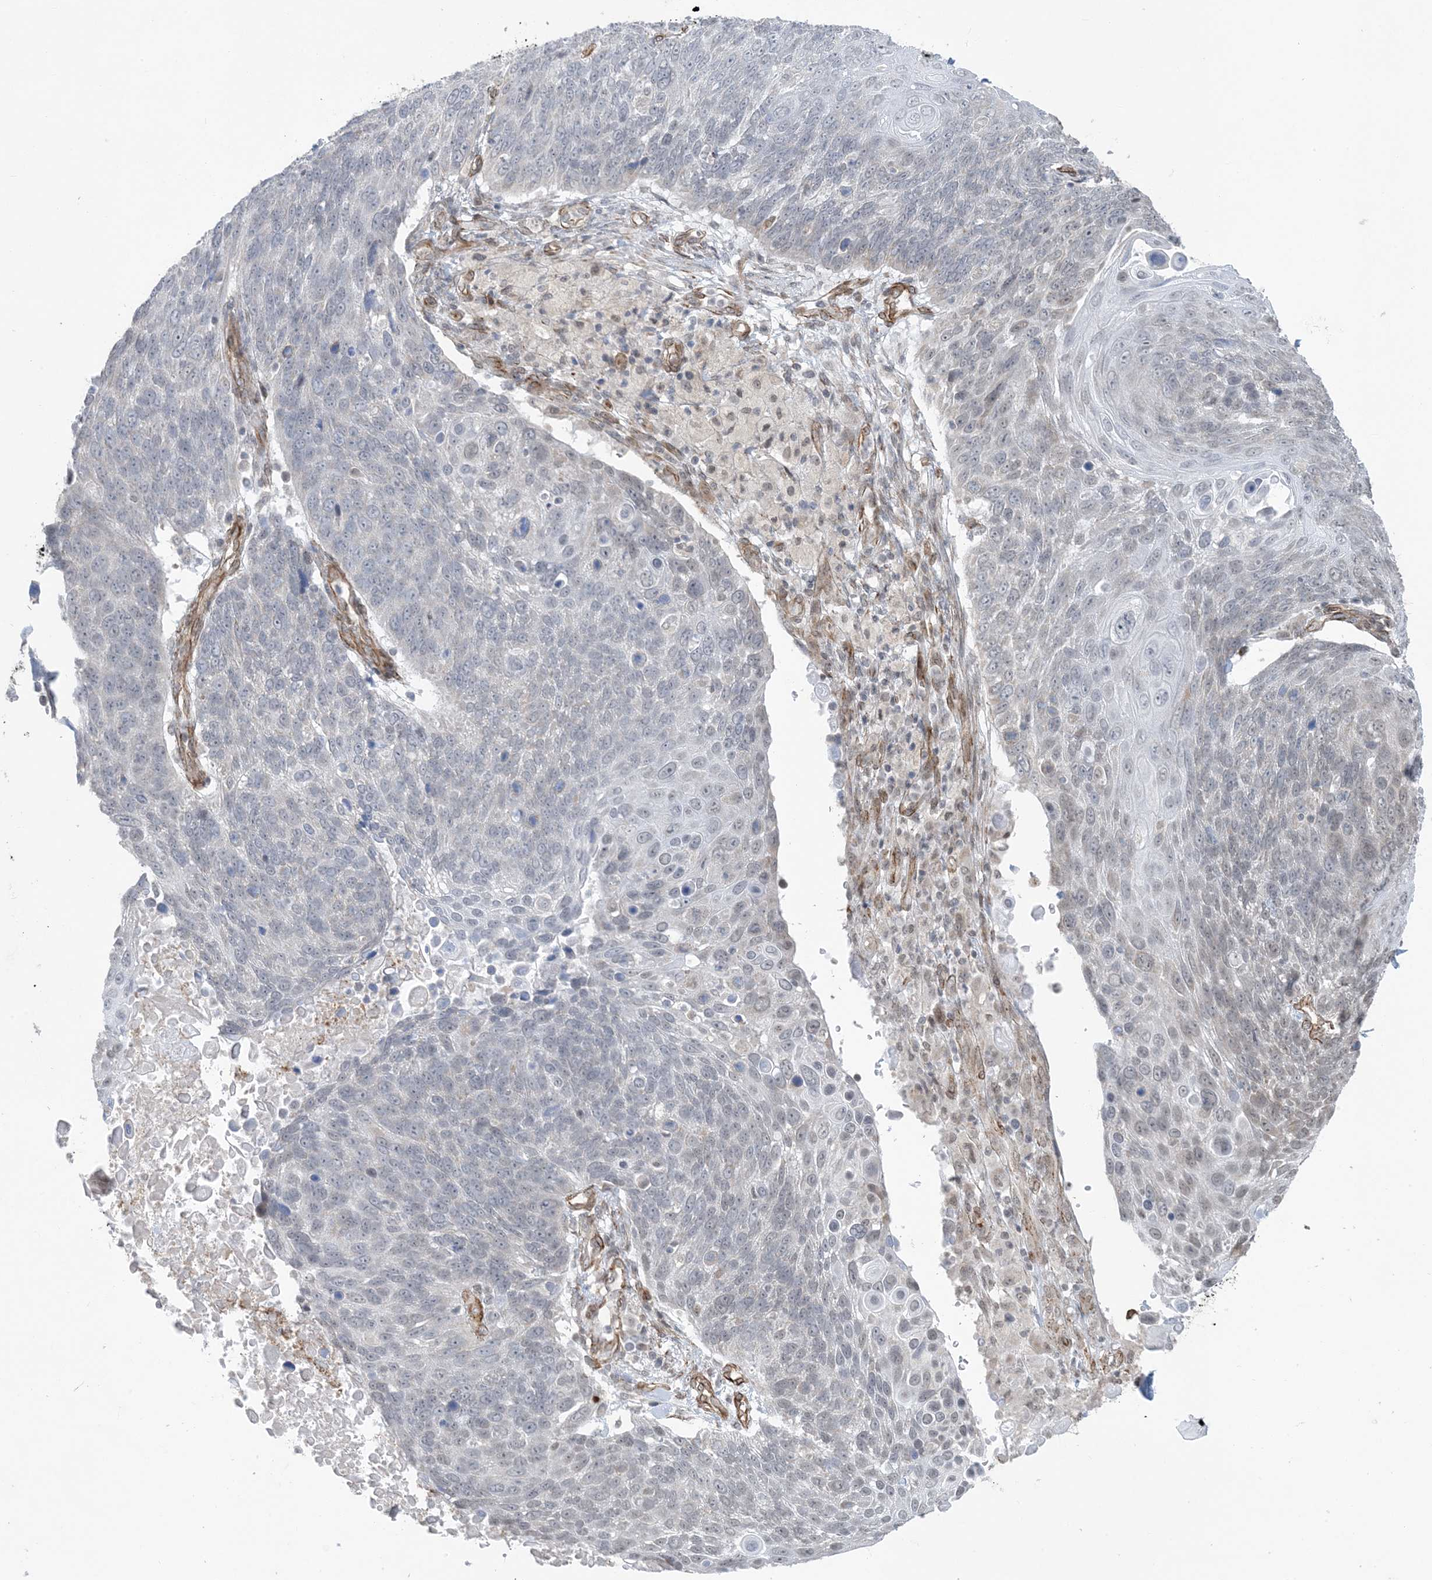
{"staining": {"intensity": "negative", "quantity": "none", "location": "none"}, "tissue": "lung cancer", "cell_type": "Tumor cells", "image_type": "cancer", "snomed": [{"axis": "morphology", "description": "Squamous cell carcinoma, NOS"}, {"axis": "topography", "description": "Lung"}], "caption": "Micrograph shows no protein positivity in tumor cells of squamous cell carcinoma (lung) tissue.", "gene": "CHCHD4", "patient": {"sex": "male", "age": 66}}